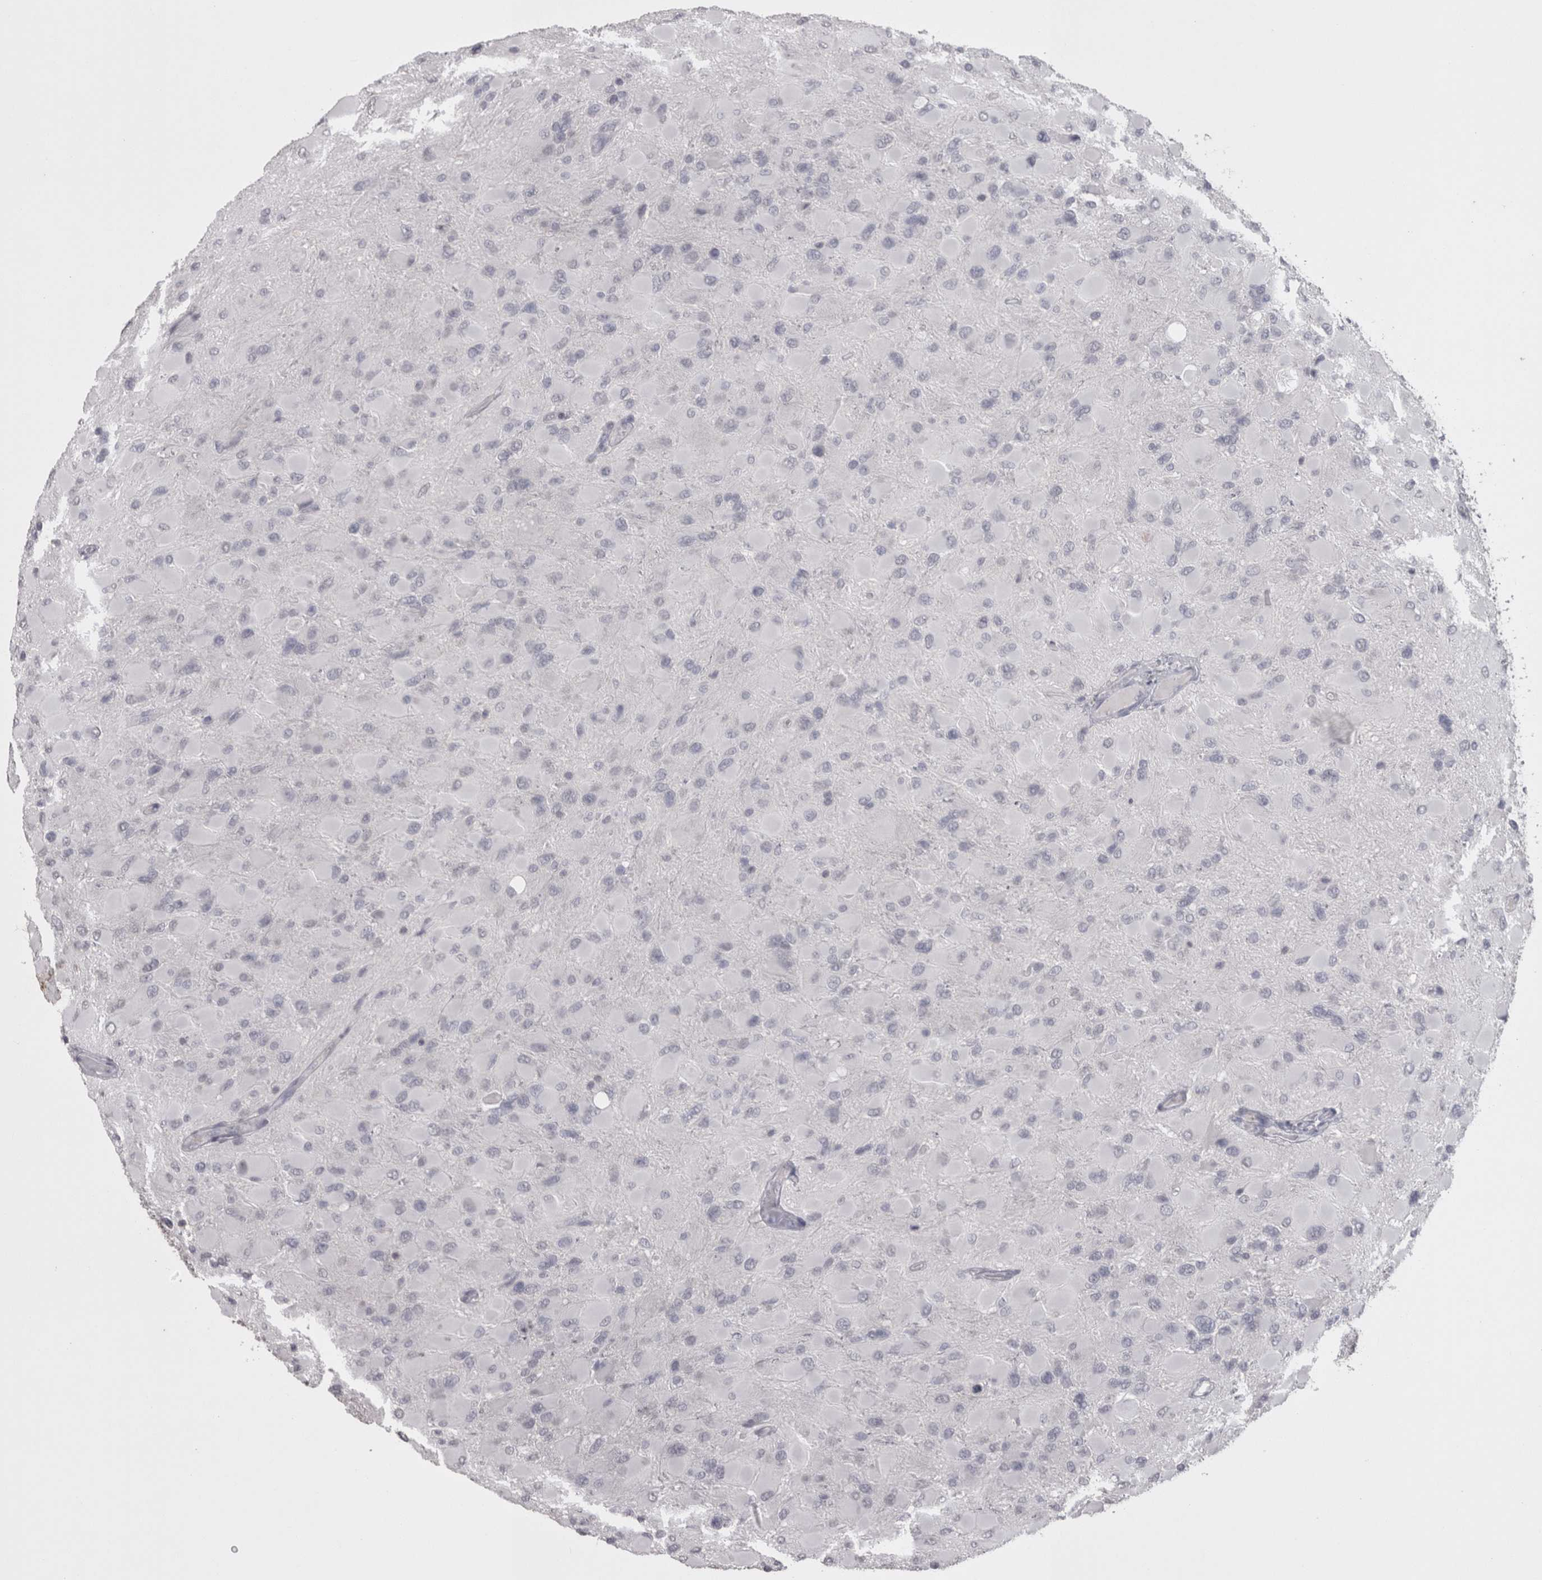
{"staining": {"intensity": "negative", "quantity": "none", "location": "none"}, "tissue": "glioma", "cell_type": "Tumor cells", "image_type": "cancer", "snomed": [{"axis": "morphology", "description": "Glioma, malignant, High grade"}, {"axis": "topography", "description": "Cerebral cortex"}], "caption": "High magnification brightfield microscopy of glioma stained with DAB (3,3'-diaminobenzidine) (brown) and counterstained with hematoxylin (blue): tumor cells show no significant positivity.", "gene": "LAX1", "patient": {"sex": "female", "age": 36}}